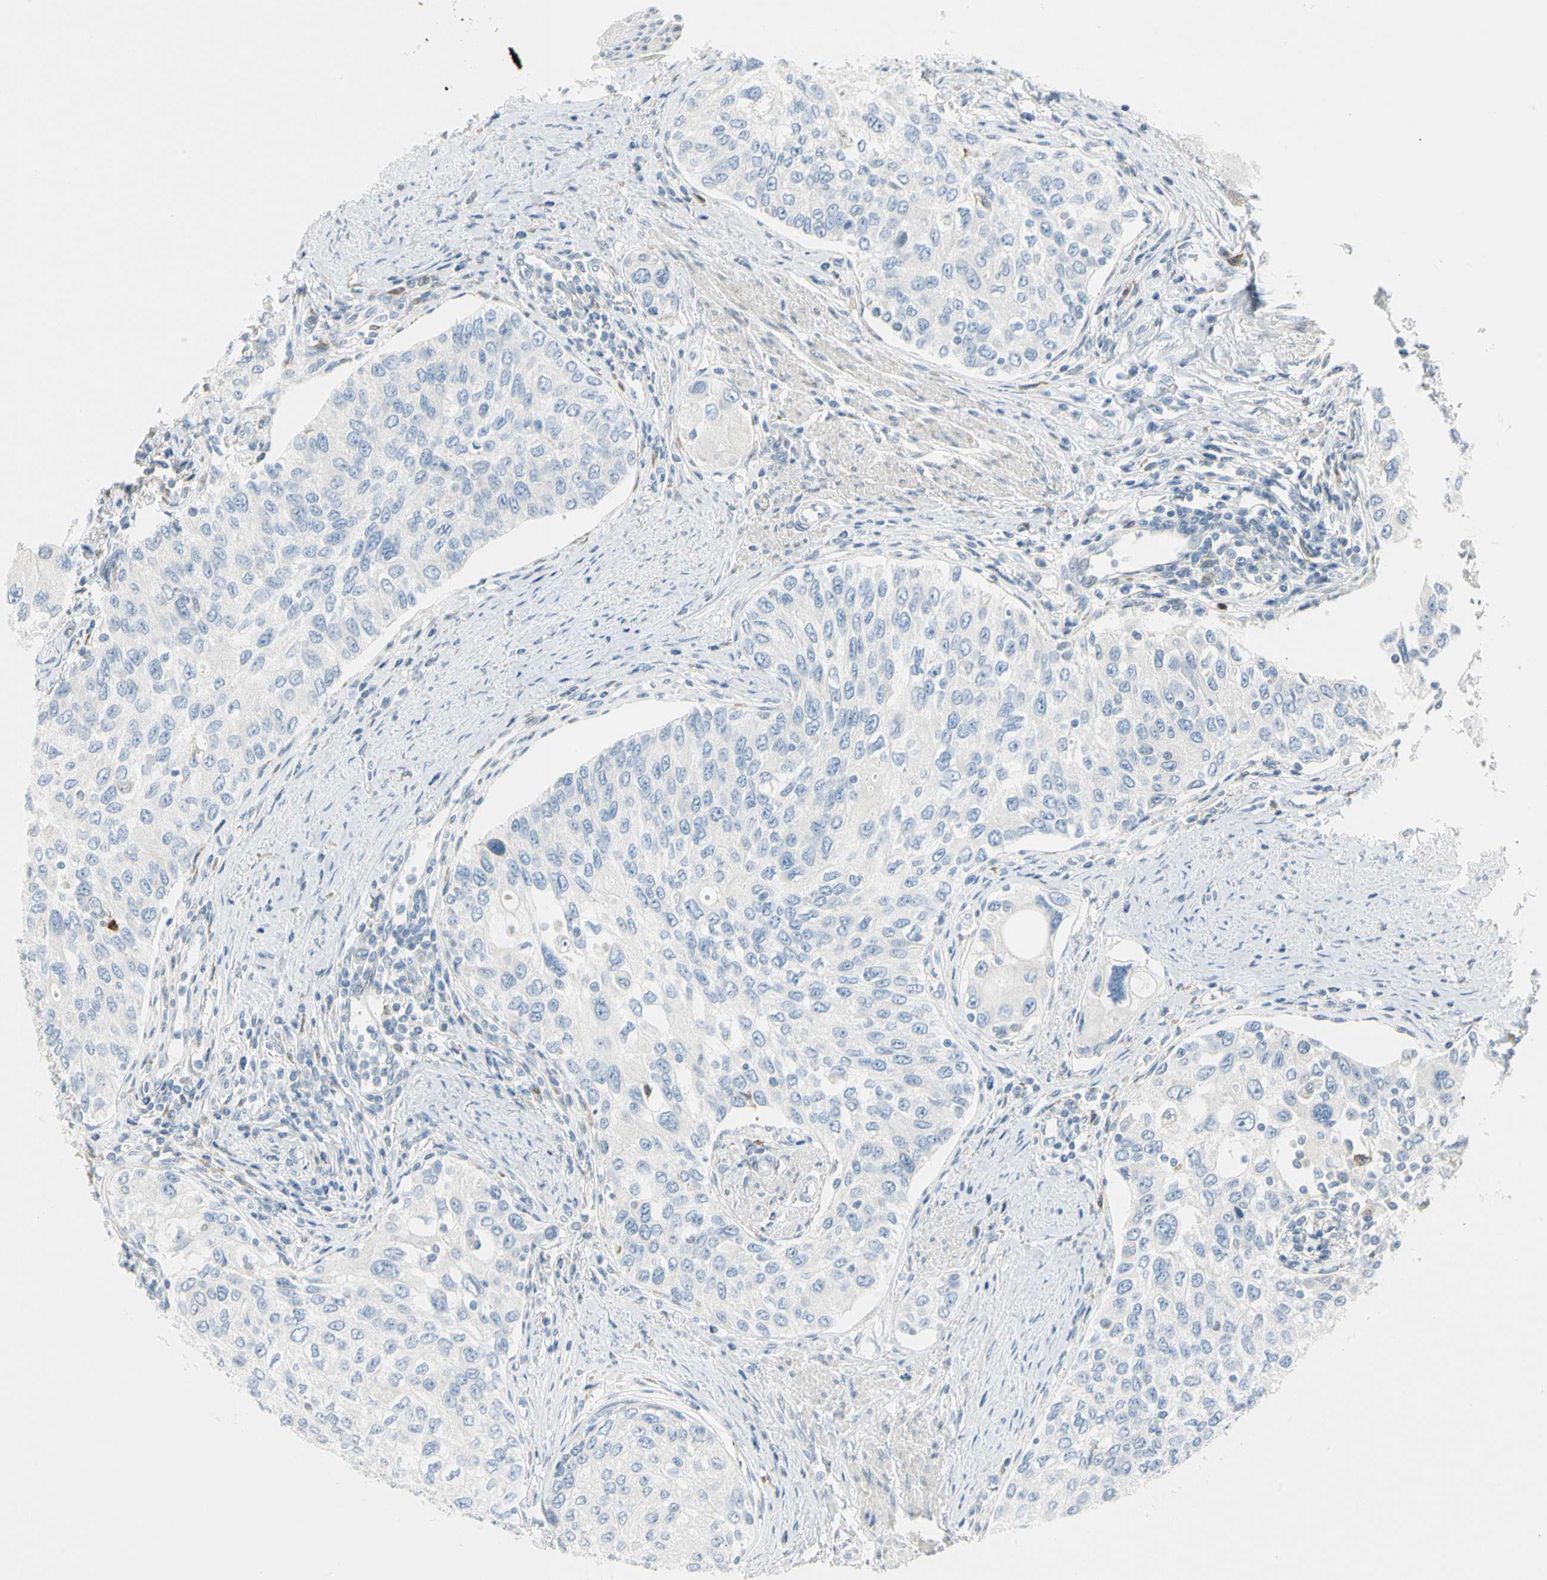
{"staining": {"intensity": "negative", "quantity": "none", "location": "none"}, "tissue": "urothelial cancer", "cell_type": "Tumor cells", "image_type": "cancer", "snomed": [{"axis": "morphology", "description": "Urothelial carcinoma, High grade"}, {"axis": "topography", "description": "Urinary bladder"}], "caption": "Immunohistochemical staining of human urothelial carcinoma (high-grade) demonstrates no significant positivity in tumor cells.", "gene": "TNFSF11", "patient": {"sex": "female", "age": 56}}